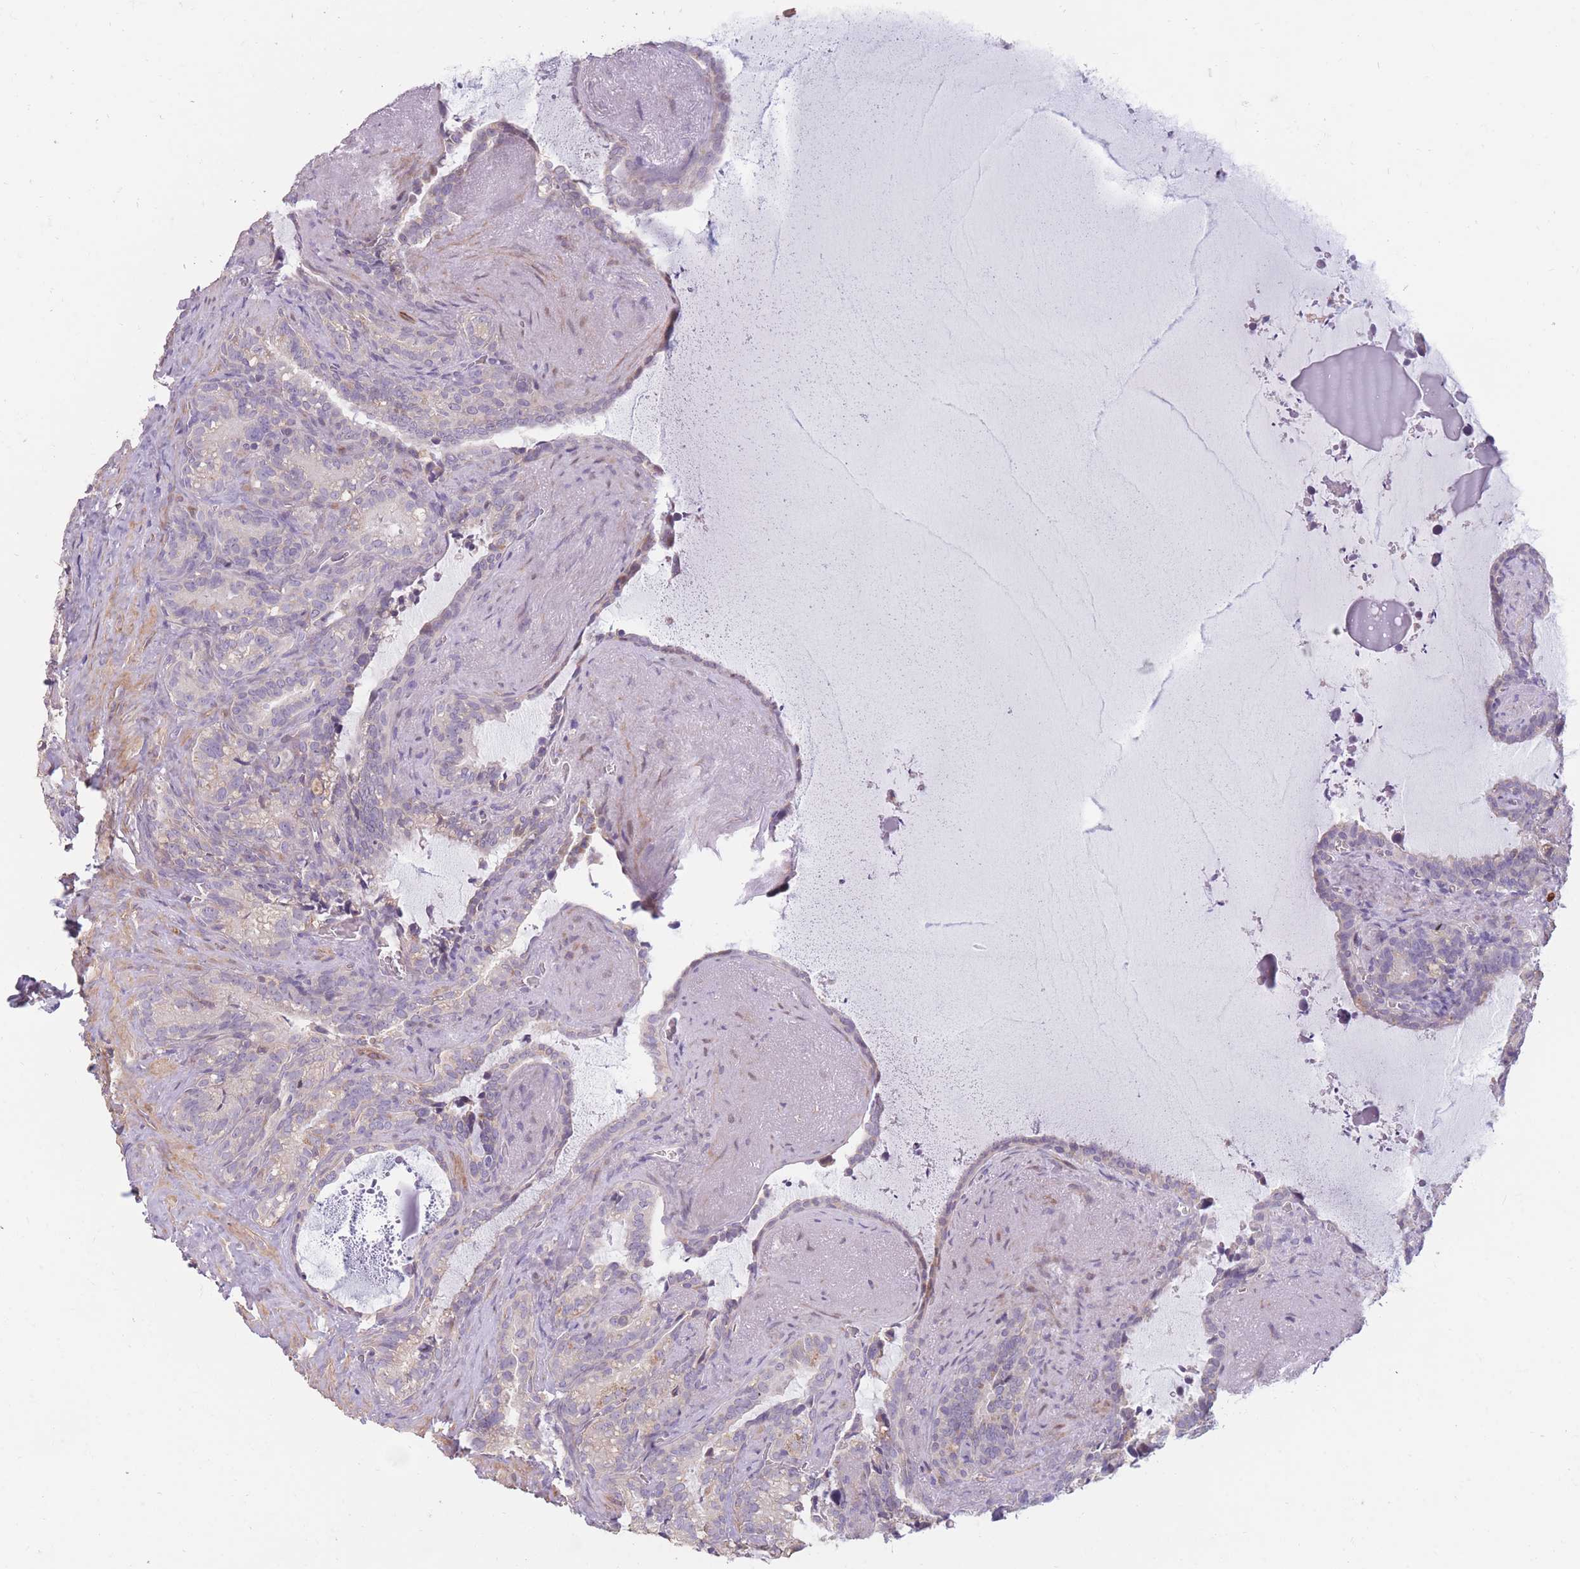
{"staining": {"intensity": "weak", "quantity": "<25%", "location": "cytoplasmic/membranous"}, "tissue": "seminal vesicle", "cell_type": "Glandular cells", "image_type": "normal", "snomed": [{"axis": "morphology", "description": "Normal tissue, NOS"}, {"axis": "topography", "description": "Prostate"}, {"axis": "topography", "description": "Seminal veicle"}], "caption": "Immunohistochemical staining of unremarkable human seminal vesicle reveals no significant staining in glandular cells. (Immunohistochemistry, brightfield microscopy, high magnification).", "gene": "CCNQ", "patient": {"sex": "male", "age": 58}}